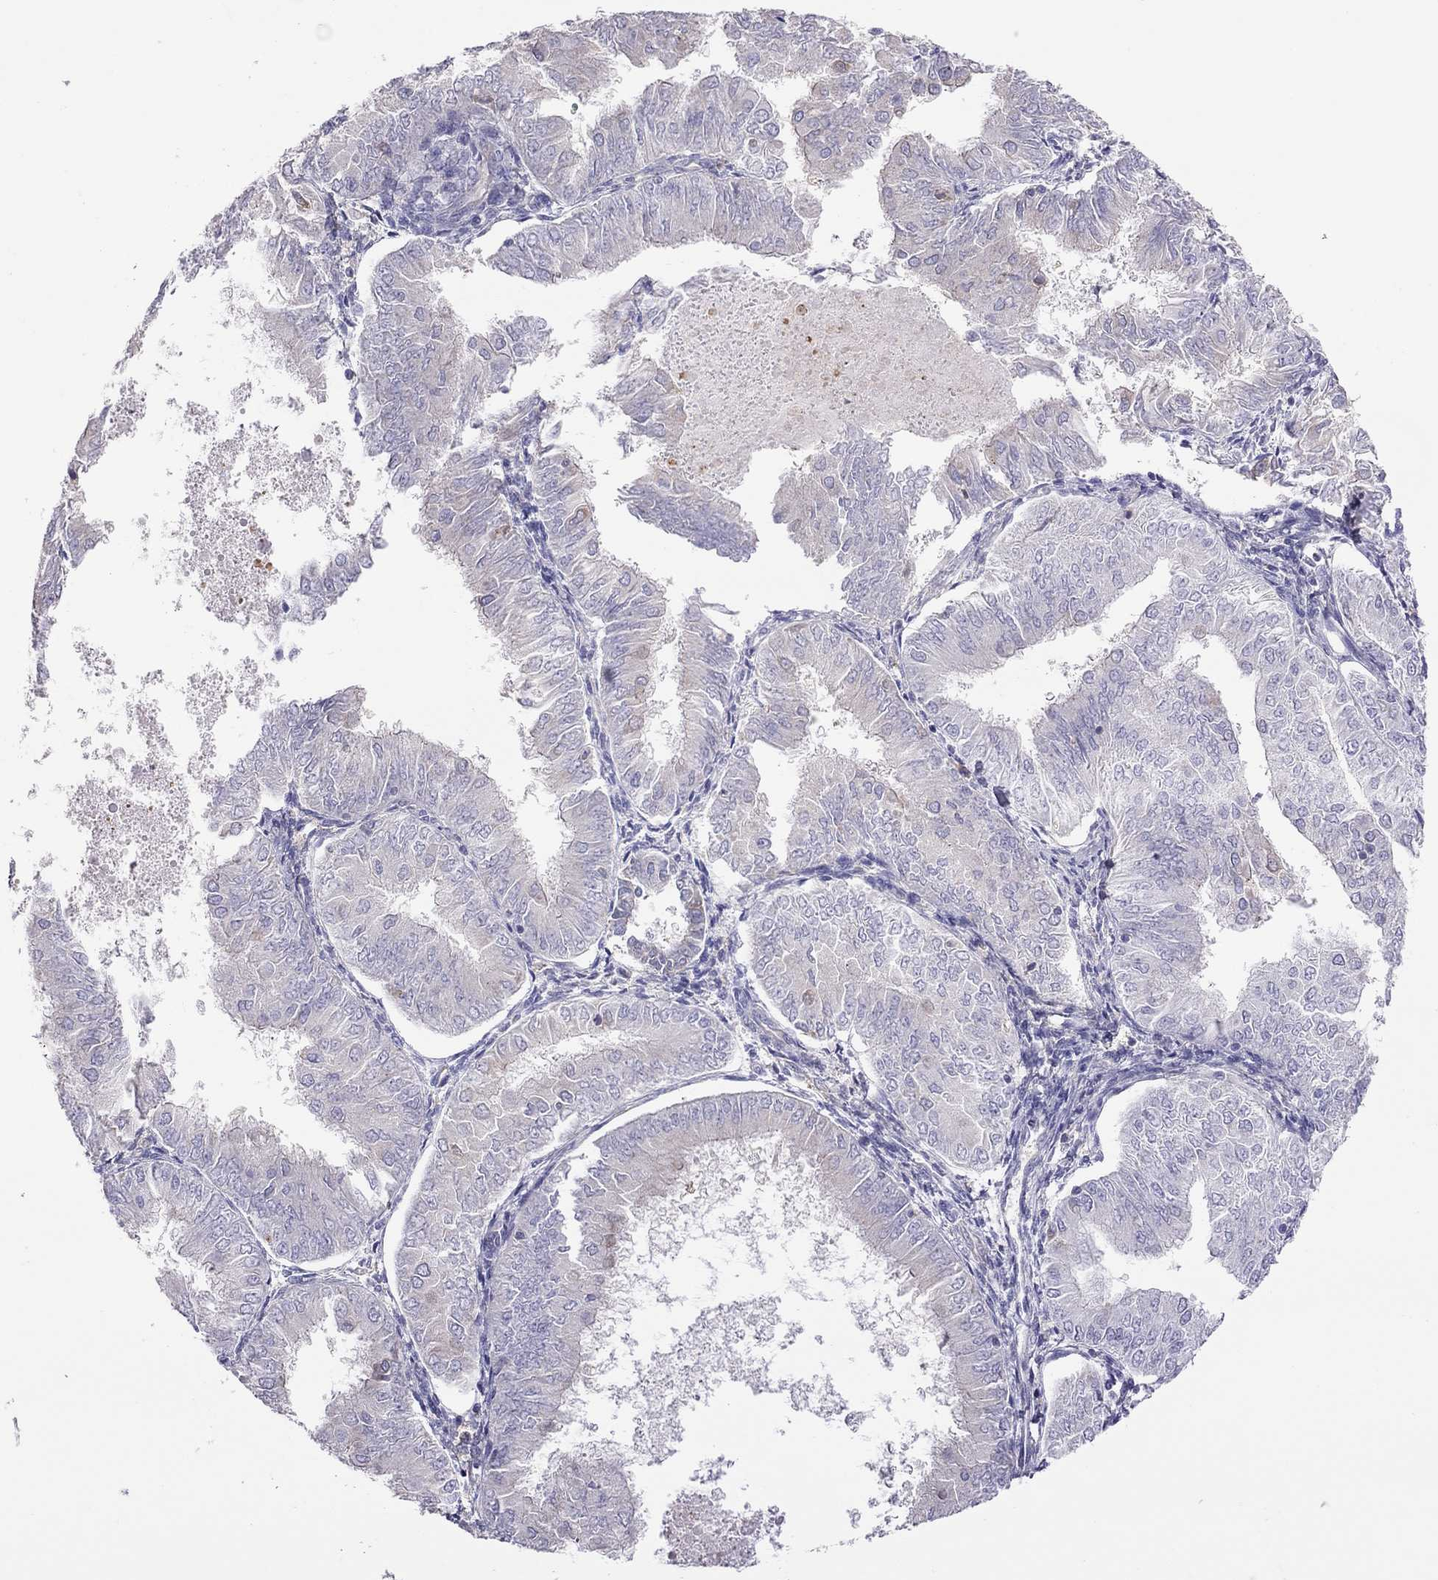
{"staining": {"intensity": "negative", "quantity": "none", "location": "none"}, "tissue": "endometrial cancer", "cell_type": "Tumor cells", "image_type": "cancer", "snomed": [{"axis": "morphology", "description": "Adenocarcinoma, NOS"}, {"axis": "topography", "description": "Endometrium"}], "caption": "A micrograph of endometrial cancer stained for a protein displays no brown staining in tumor cells.", "gene": "ALOX15B", "patient": {"sex": "female", "age": 53}}